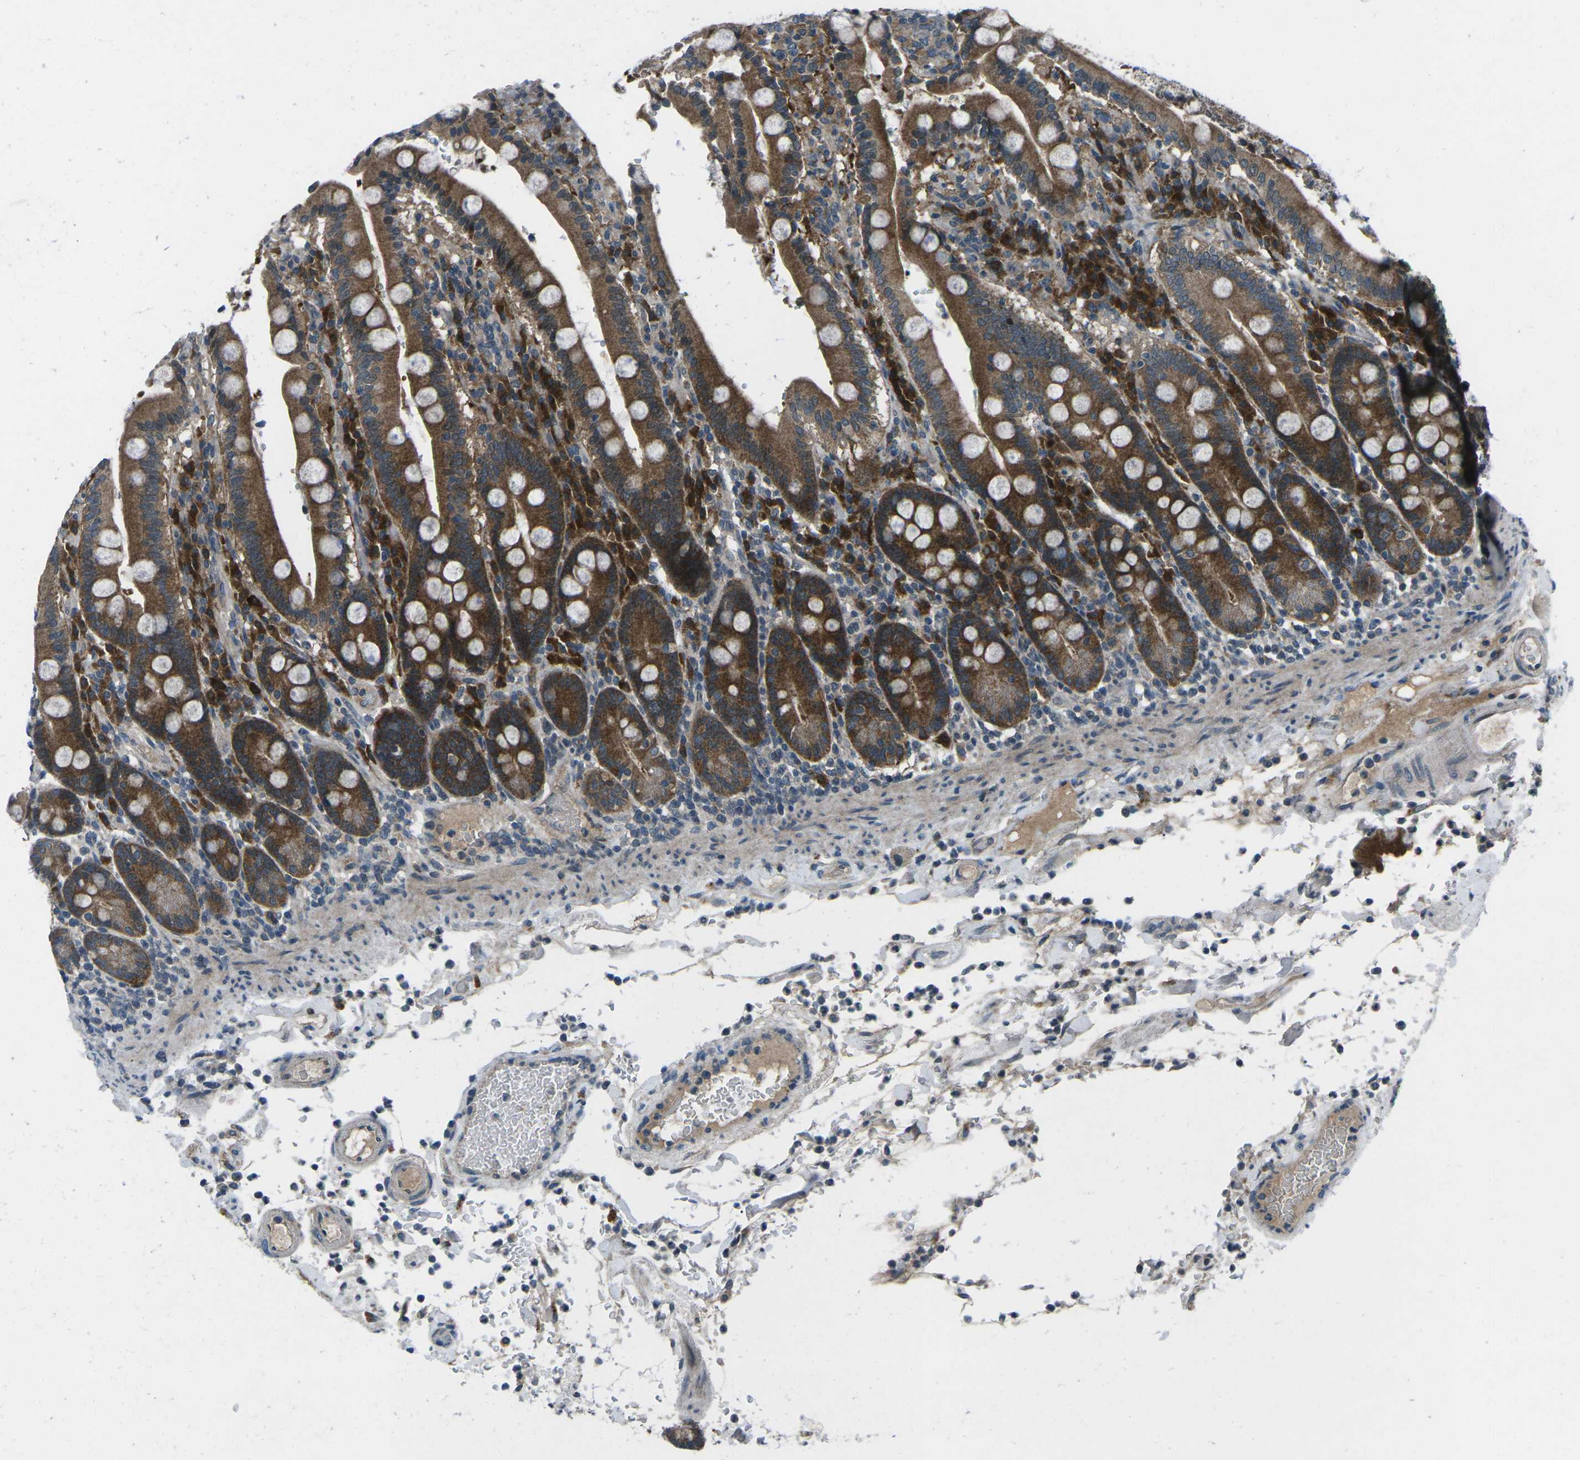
{"staining": {"intensity": "strong", "quantity": ">75%", "location": "cytoplasmic/membranous"}, "tissue": "duodenum", "cell_type": "Glandular cells", "image_type": "normal", "snomed": [{"axis": "morphology", "description": "Normal tissue, NOS"}, {"axis": "topography", "description": "Small intestine, NOS"}], "caption": "Immunohistochemistry image of normal human duodenum stained for a protein (brown), which demonstrates high levels of strong cytoplasmic/membranous staining in about >75% of glandular cells.", "gene": "CDK16", "patient": {"sex": "female", "age": 71}}